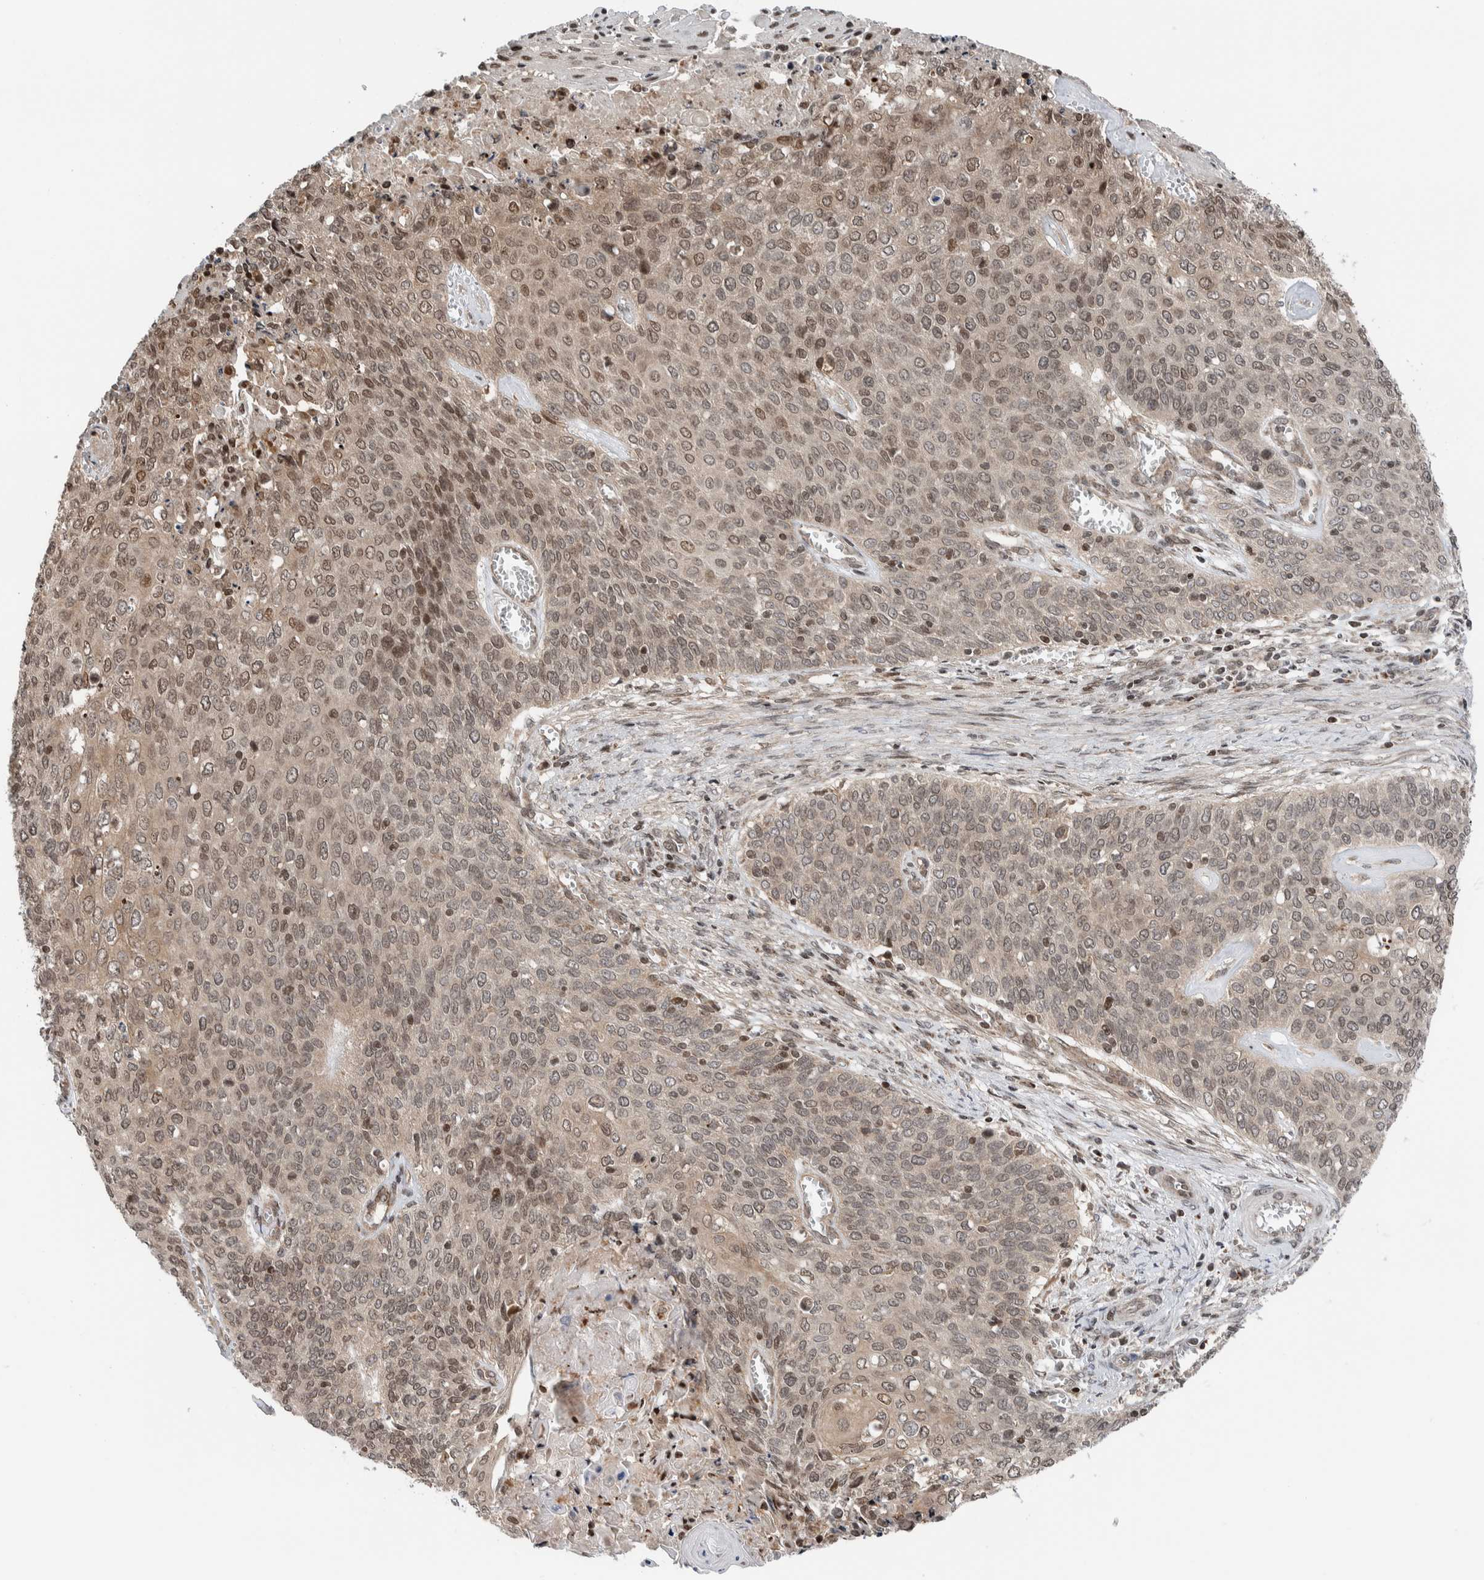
{"staining": {"intensity": "moderate", "quantity": "25%-75%", "location": "nuclear"}, "tissue": "cervical cancer", "cell_type": "Tumor cells", "image_type": "cancer", "snomed": [{"axis": "morphology", "description": "Squamous cell carcinoma, NOS"}, {"axis": "topography", "description": "Cervix"}], "caption": "Brown immunohistochemical staining in human cervical cancer (squamous cell carcinoma) displays moderate nuclear staining in about 25%-75% of tumor cells.", "gene": "NPLOC4", "patient": {"sex": "female", "age": 39}}